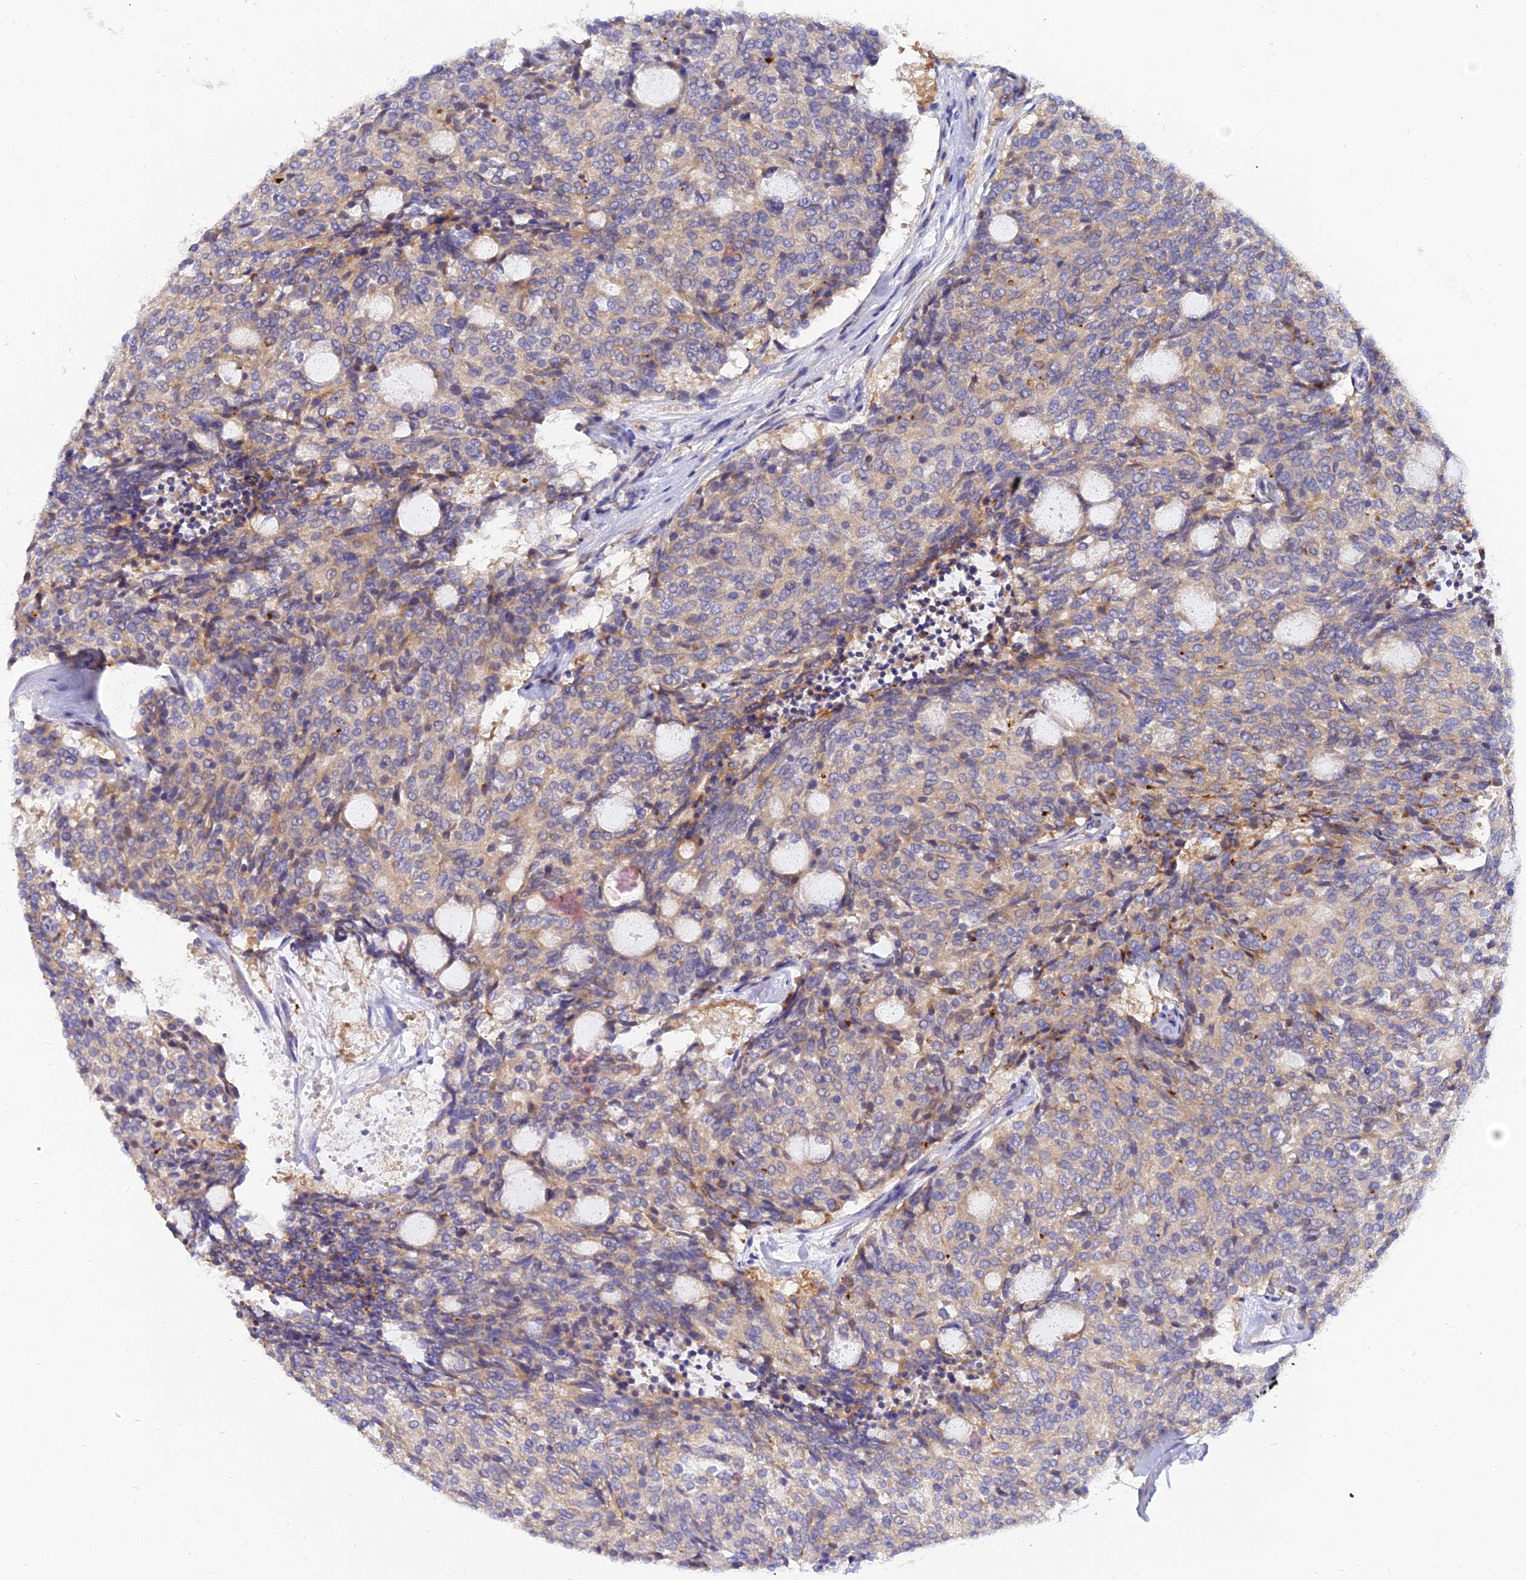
{"staining": {"intensity": "weak", "quantity": "25%-75%", "location": "cytoplasmic/membranous"}, "tissue": "carcinoid", "cell_type": "Tumor cells", "image_type": "cancer", "snomed": [{"axis": "morphology", "description": "Carcinoid, malignant, NOS"}, {"axis": "topography", "description": "Pancreas"}], "caption": "Tumor cells show low levels of weak cytoplasmic/membranous expression in about 25%-75% of cells in human carcinoid (malignant).", "gene": "ARL8B", "patient": {"sex": "female", "age": 54}}